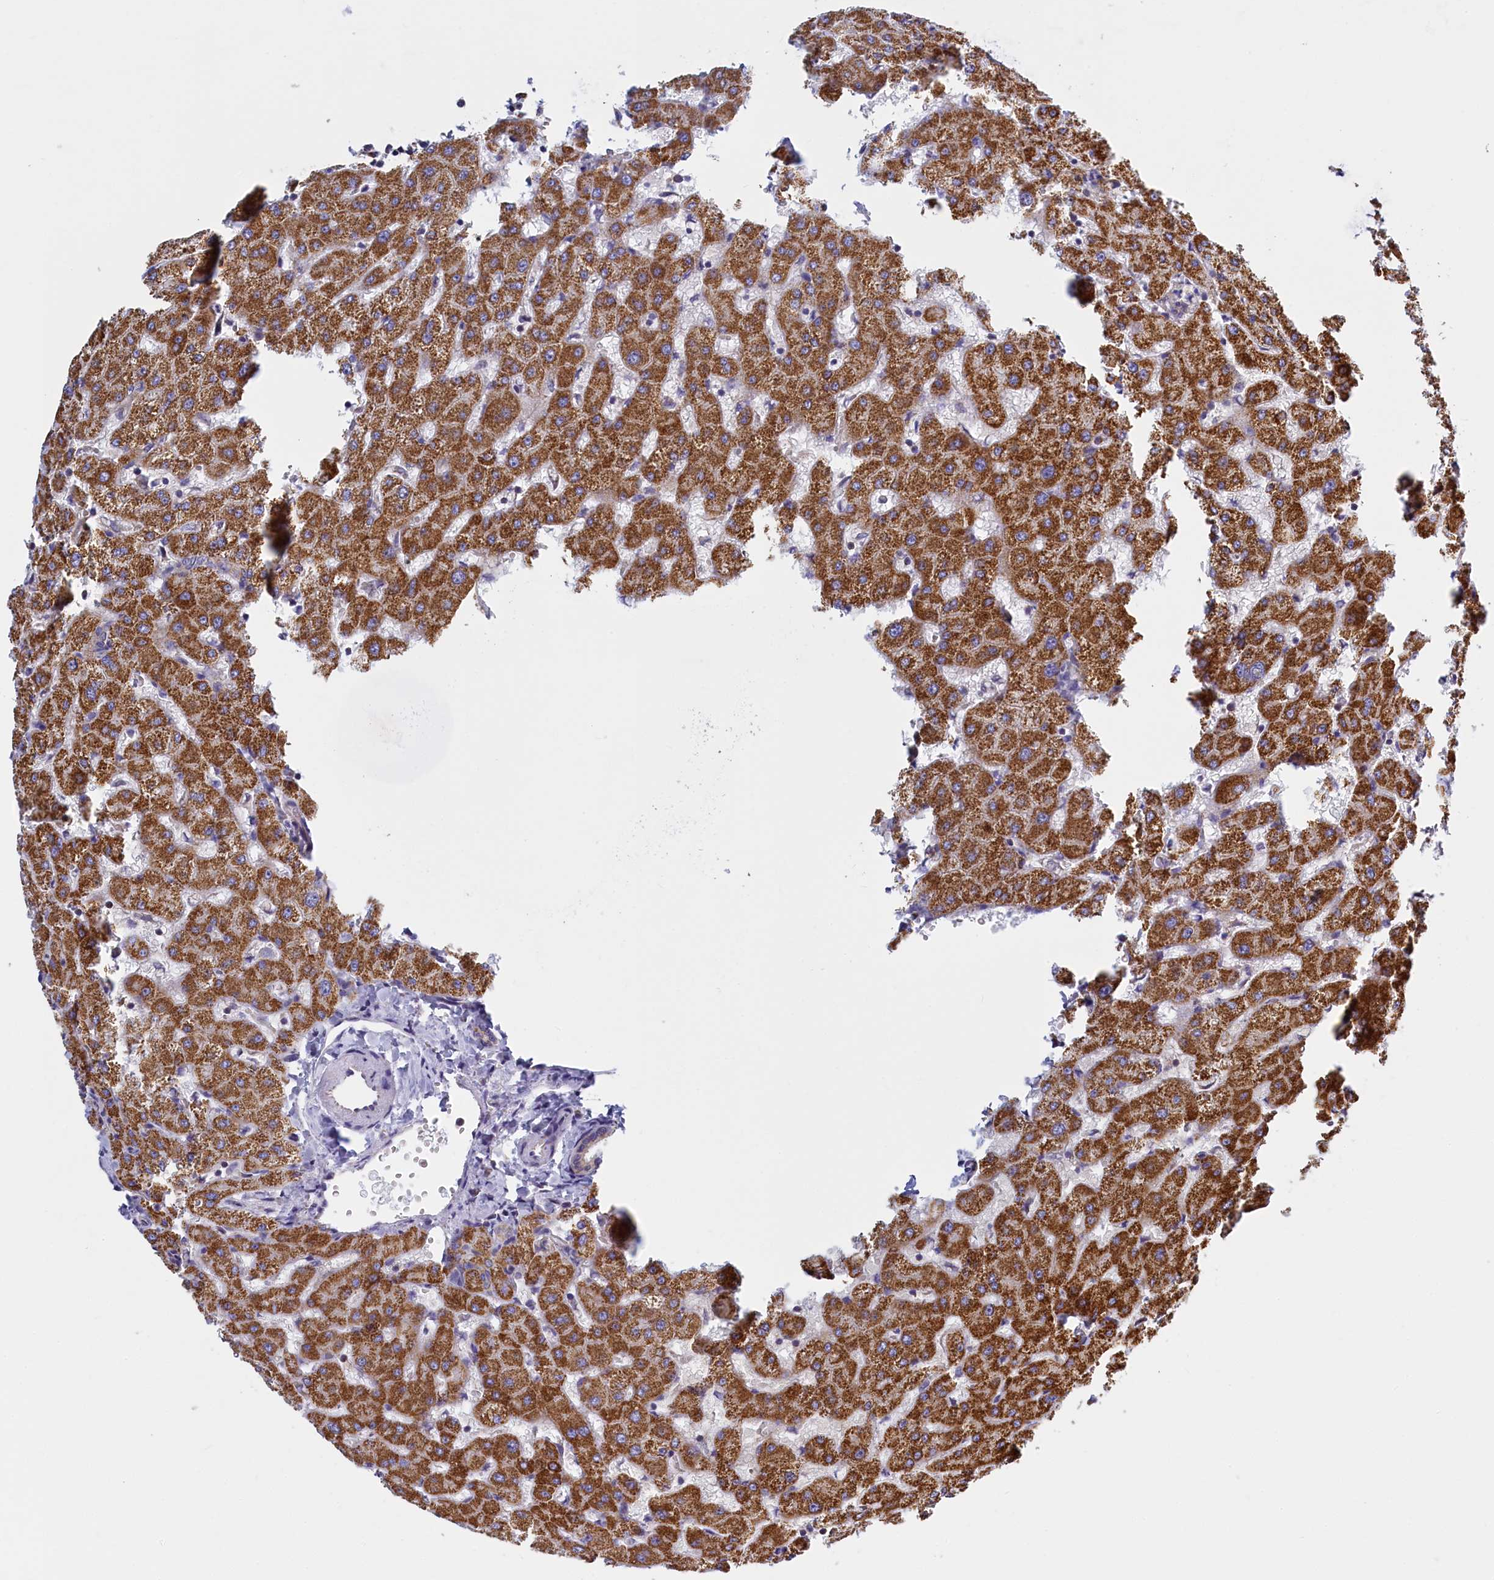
{"staining": {"intensity": "negative", "quantity": "none", "location": "none"}, "tissue": "liver", "cell_type": "Cholangiocytes", "image_type": "normal", "snomed": [{"axis": "morphology", "description": "Normal tissue, NOS"}, {"axis": "topography", "description": "Liver"}], "caption": "This is an IHC histopathology image of unremarkable liver. There is no expression in cholangiocytes.", "gene": "IFT122", "patient": {"sex": "female", "age": 63}}